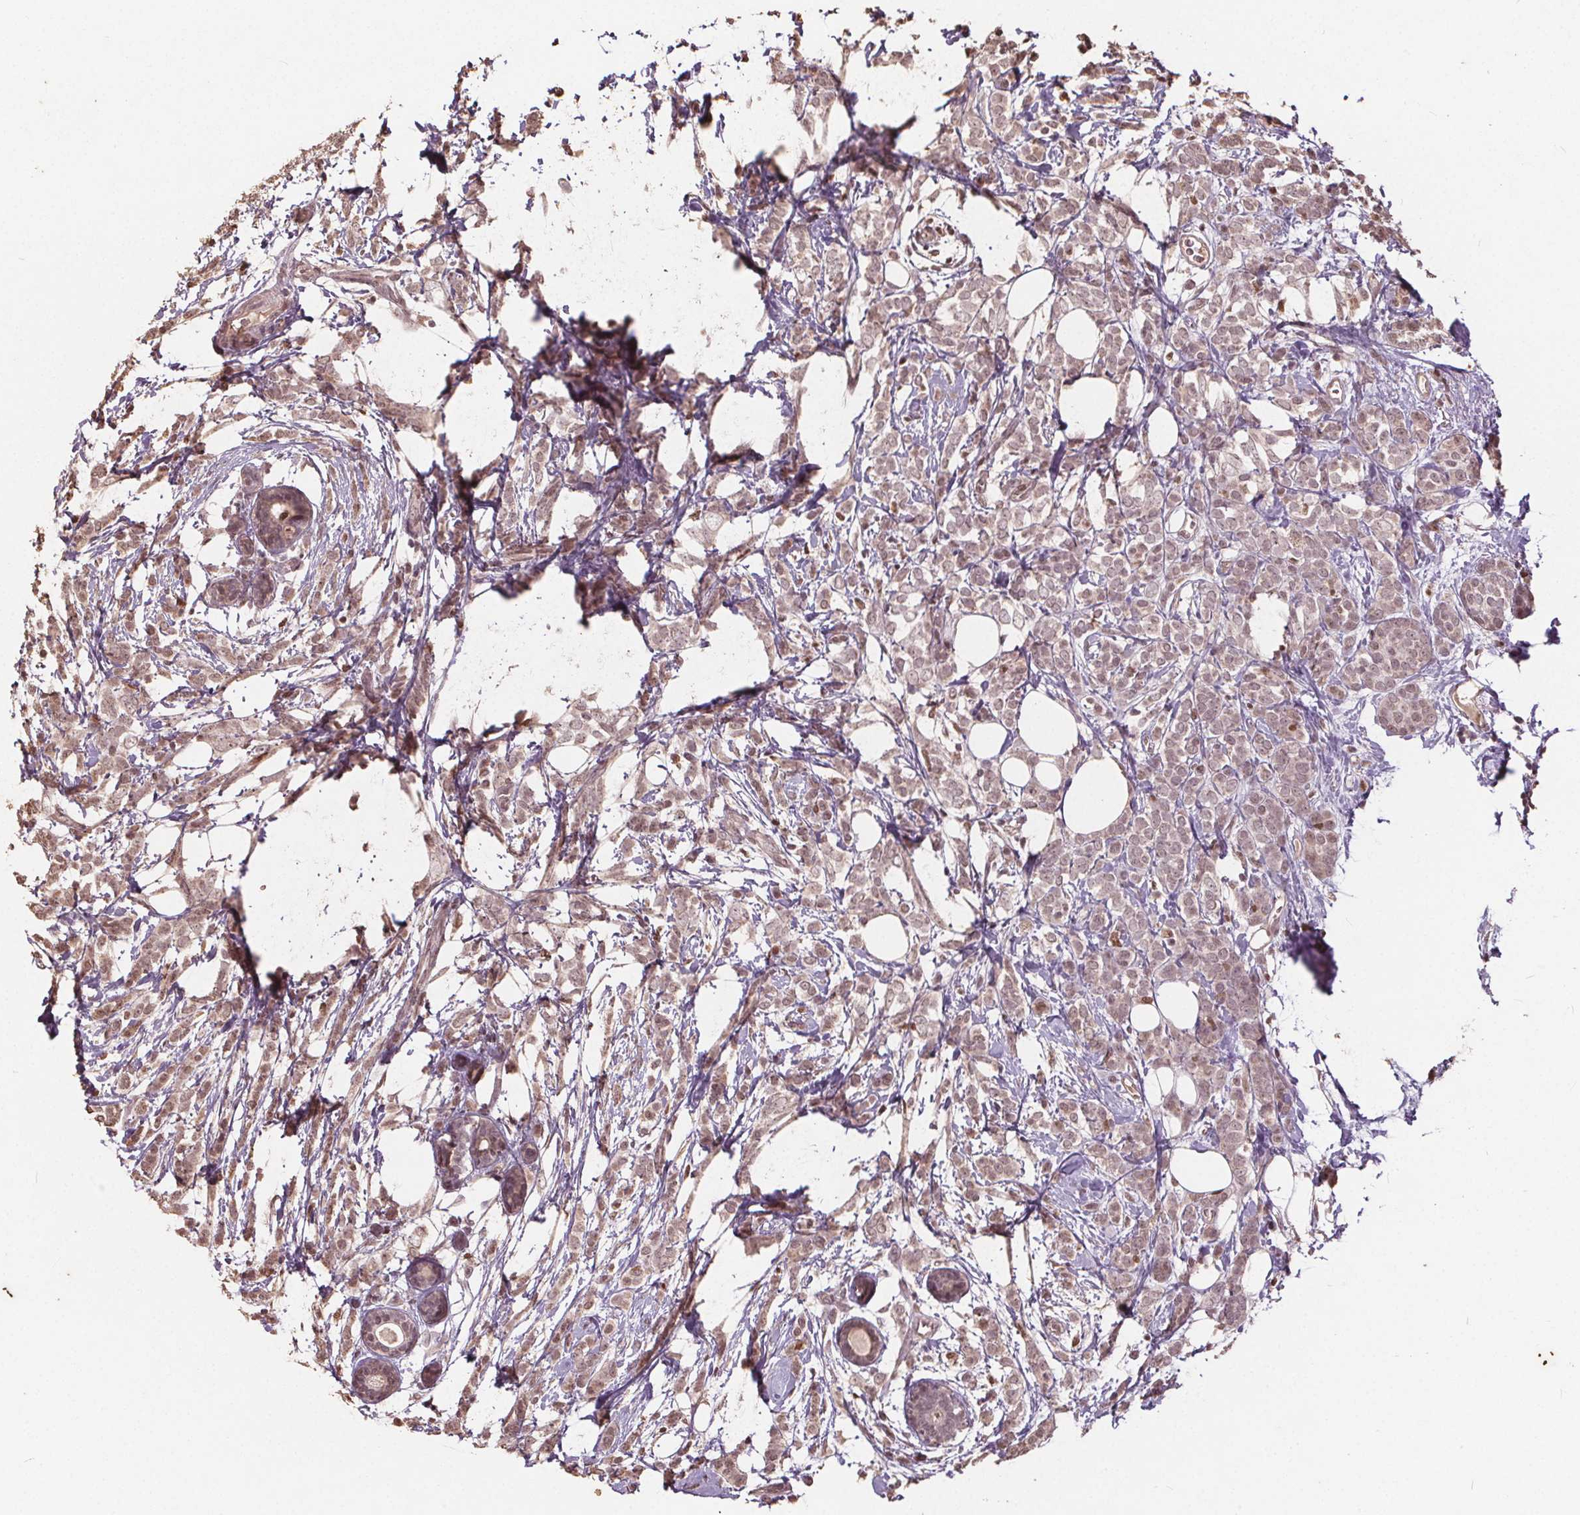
{"staining": {"intensity": "weak", "quantity": ">75%", "location": "nuclear"}, "tissue": "breast cancer", "cell_type": "Tumor cells", "image_type": "cancer", "snomed": [{"axis": "morphology", "description": "Lobular carcinoma"}, {"axis": "topography", "description": "Breast"}], "caption": "An immunohistochemistry (IHC) image of neoplastic tissue is shown. Protein staining in brown highlights weak nuclear positivity in lobular carcinoma (breast) within tumor cells.", "gene": "DNMT3B", "patient": {"sex": "female", "age": 49}}